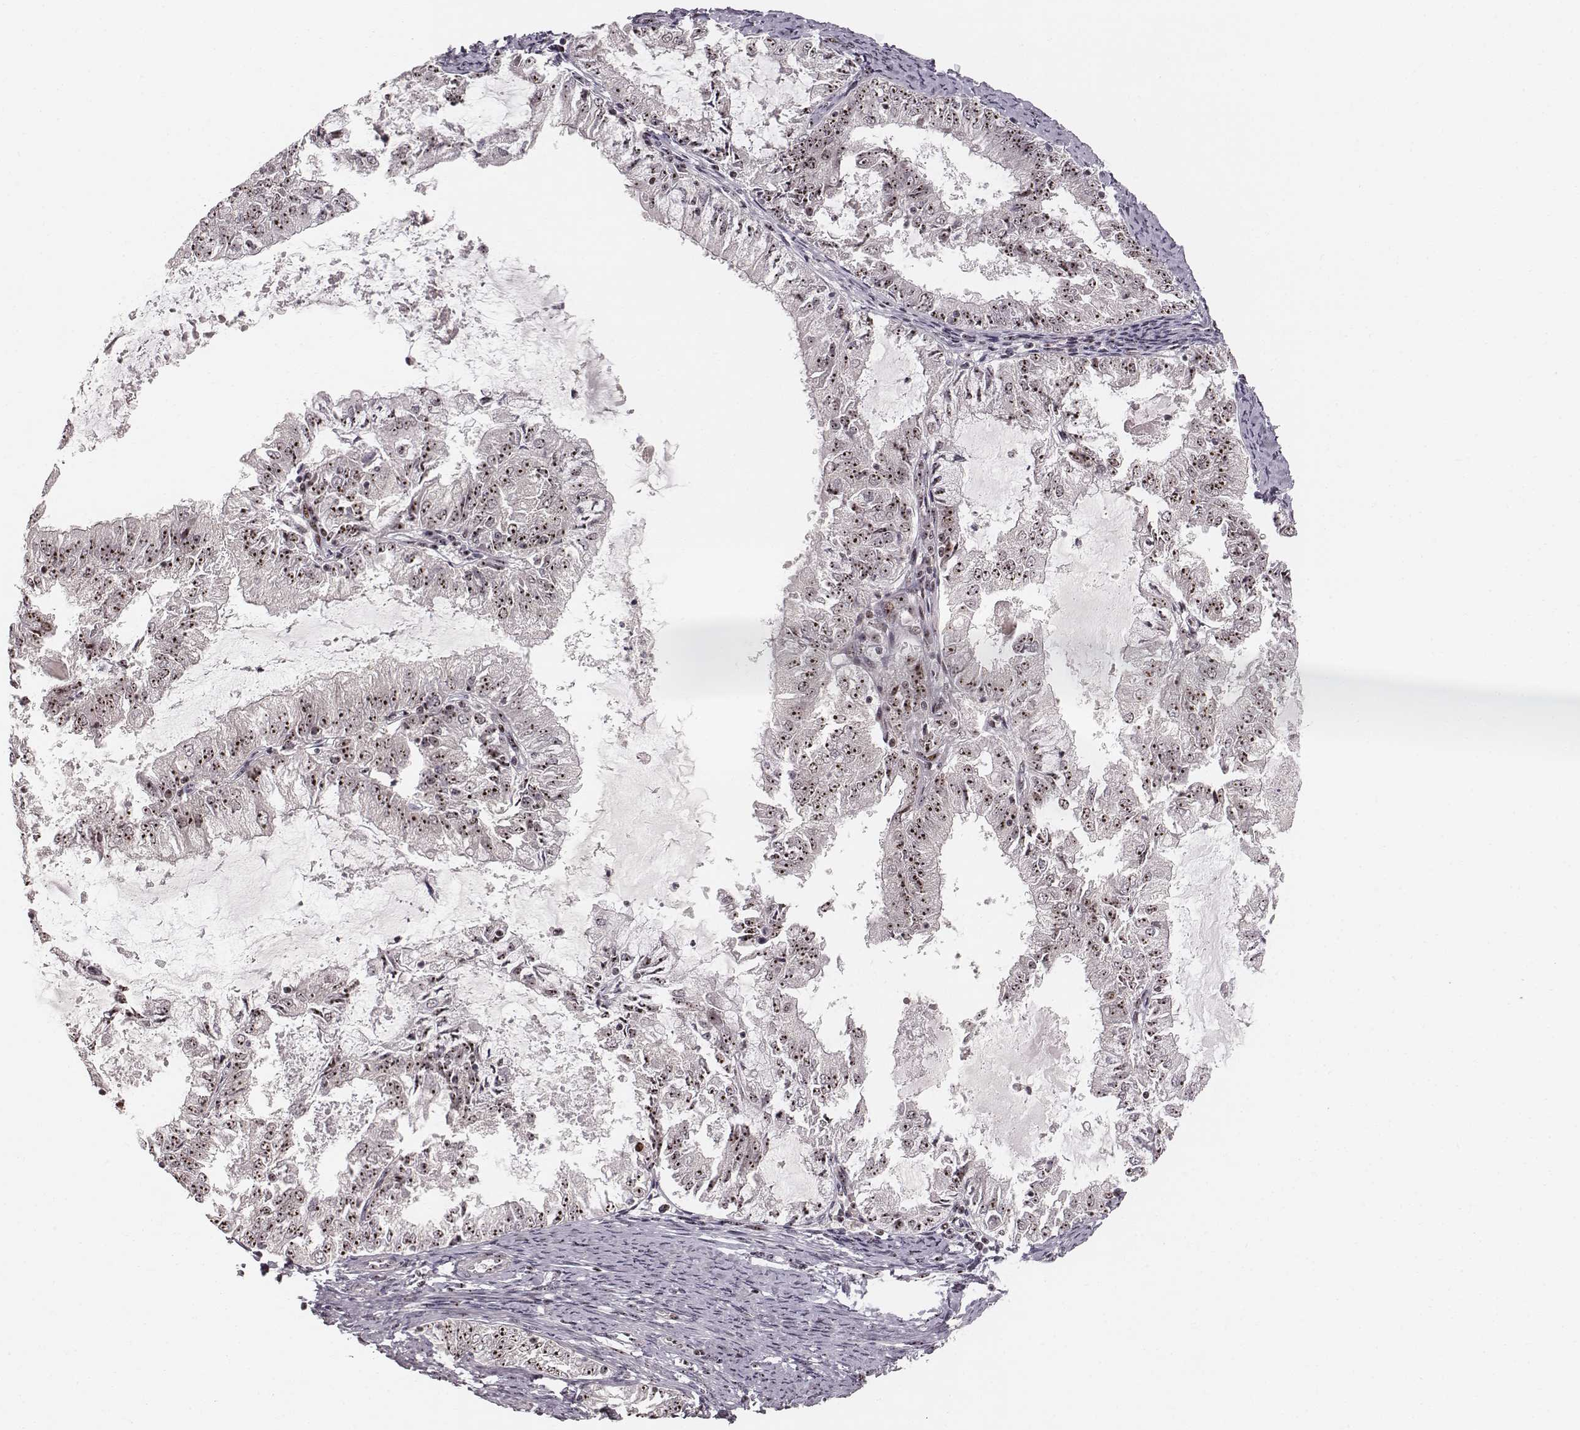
{"staining": {"intensity": "moderate", "quantity": ">75%", "location": "nuclear"}, "tissue": "endometrial cancer", "cell_type": "Tumor cells", "image_type": "cancer", "snomed": [{"axis": "morphology", "description": "Adenocarcinoma, NOS"}, {"axis": "topography", "description": "Endometrium"}], "caption": "A medium amount of moderate nuclear expression is present in about >75% of tumor cells in endometrial cancer tissue.", "gene": "NOP56", "patient": {"sex": "female", "age": 57}}